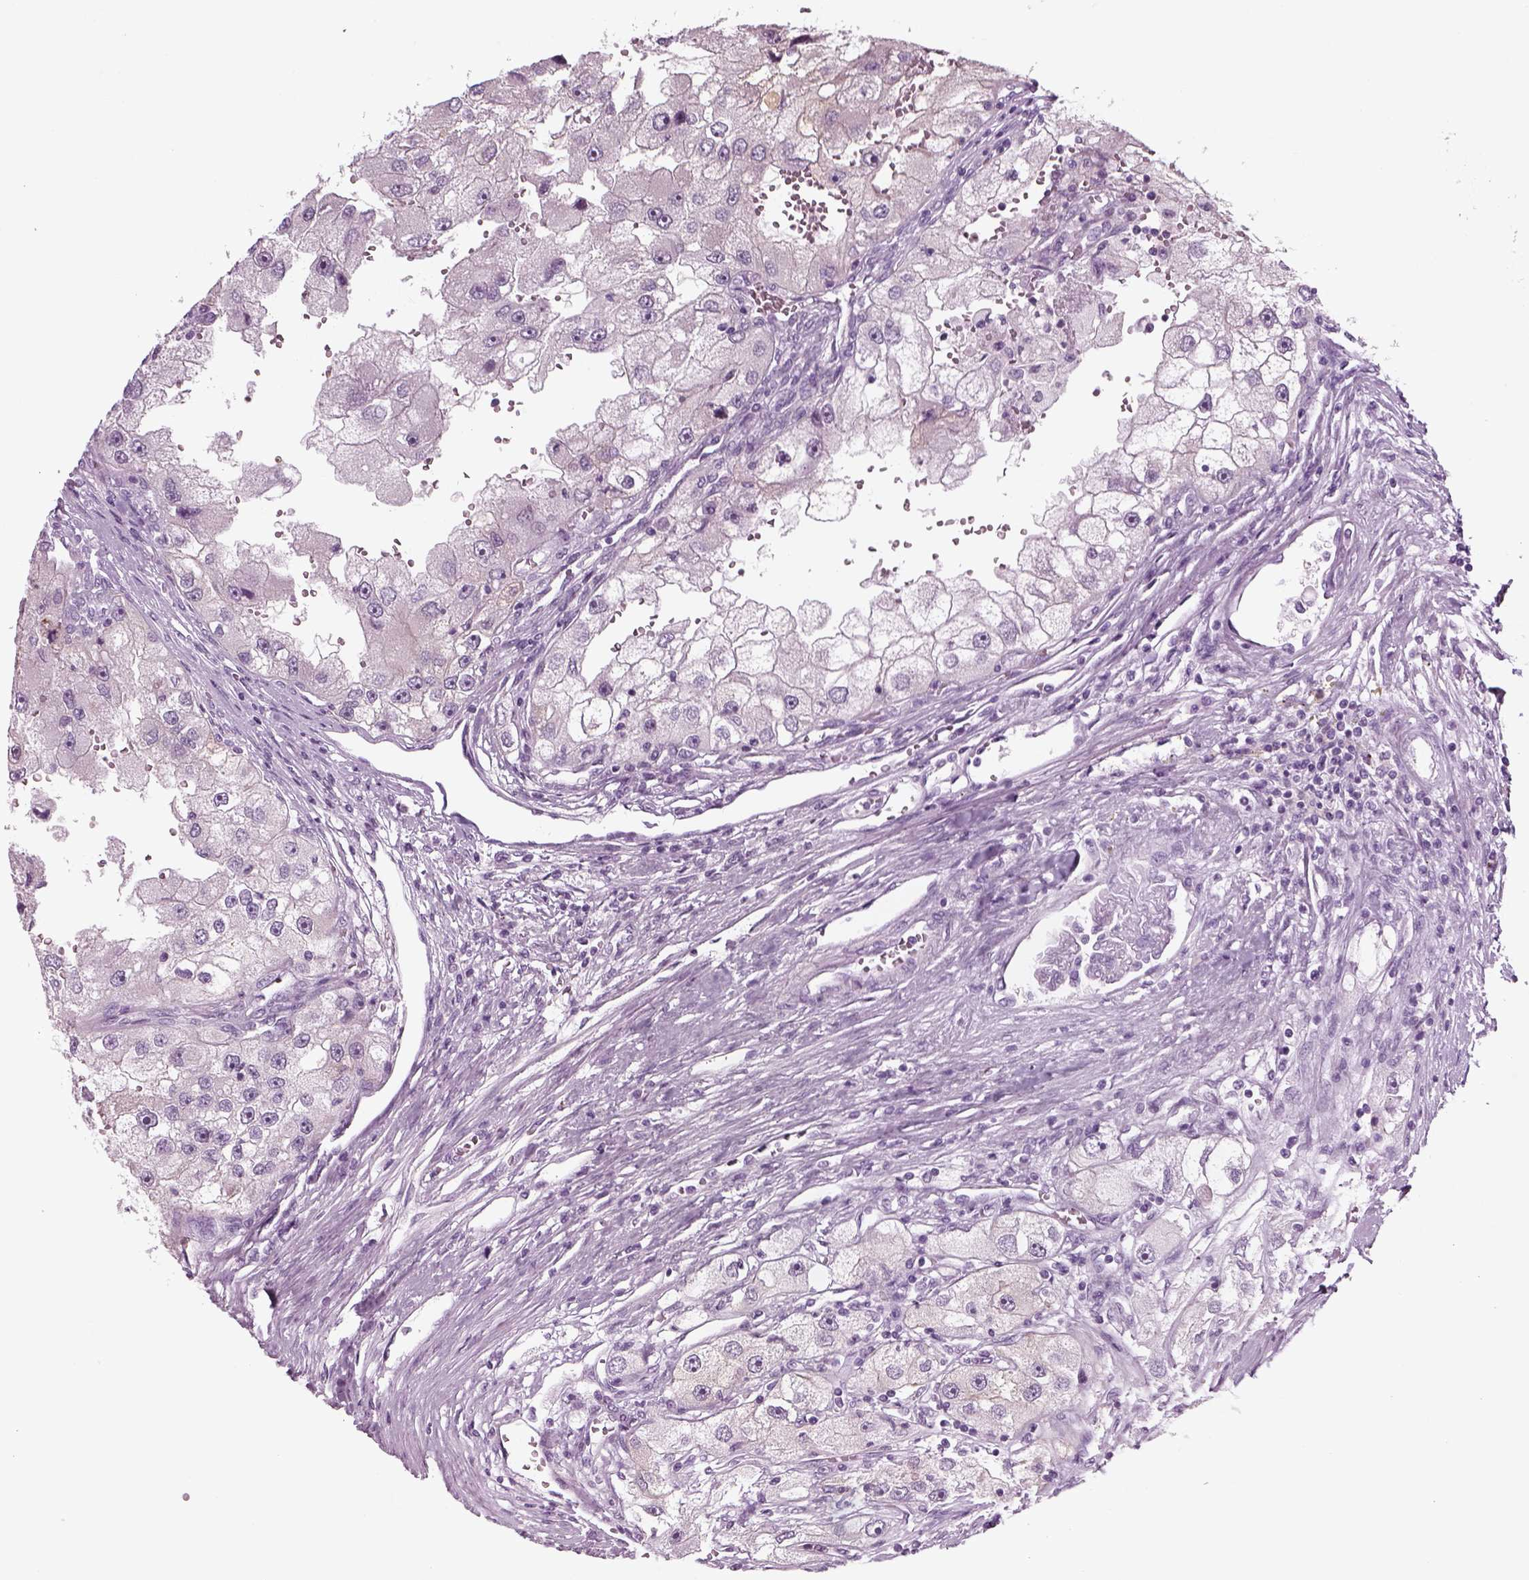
{"staining": {"intensity": "negative", "quantity": "none", "location": "none"}, "tissue": "renal cancer", "cell_type": "Tumor cells", "image_type": "cancer", "snomed": [{"axis": "morphology", "description": "Adenocarcinoma, NOS"}, {"axis": "topography", "description": "Kidney"}], "caption": "Protein analysis of renal cancer exhibits no significant staining in tumor cells.", "gene": "KRT75", "patient": {"sex": "male", "age": 63}}